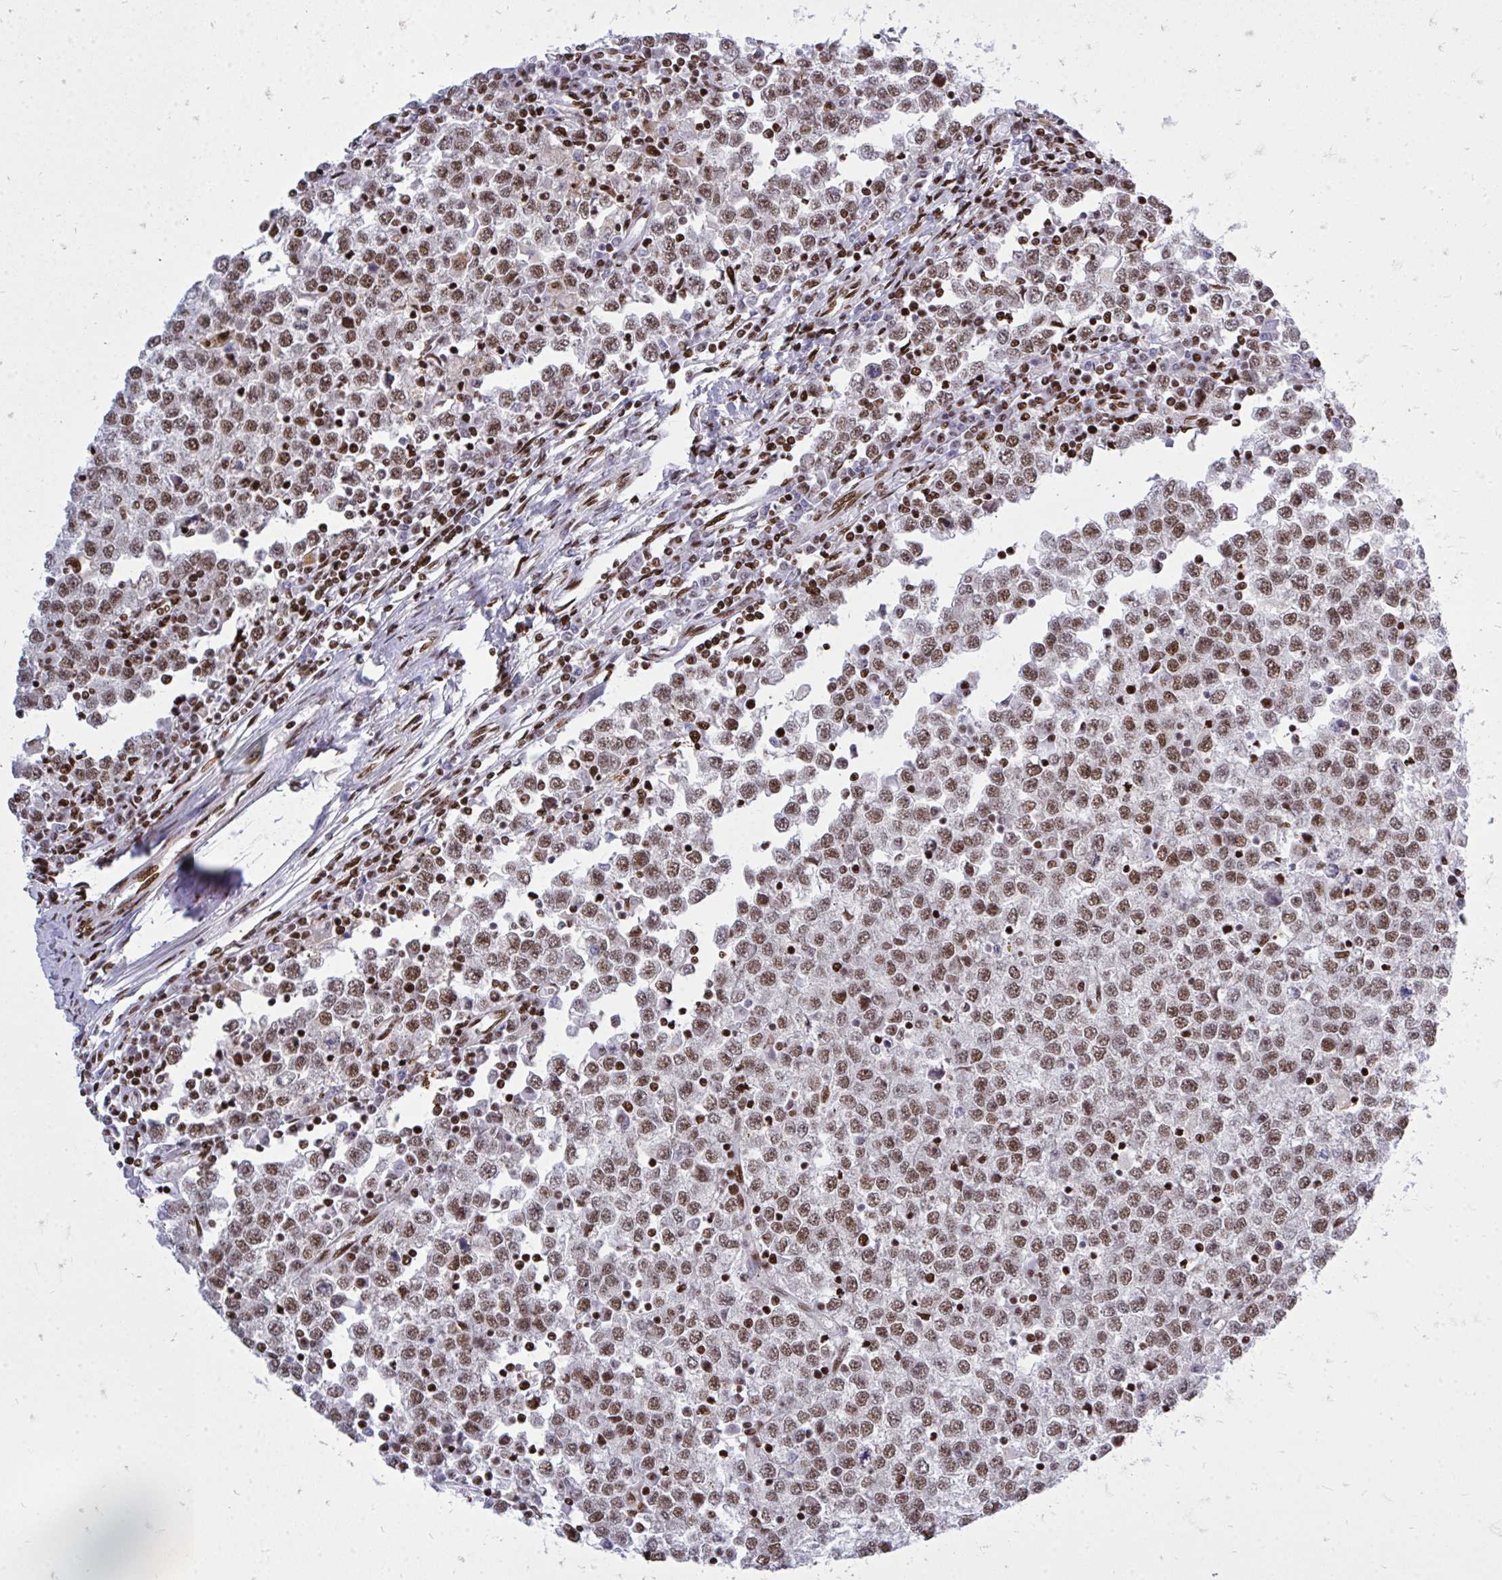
{"staining": {"intensity": "moderate", "quantity": ">75%", "location": "nuclear"}, "tissue": "testis cancer", "cell_type": "Tumor cells", "image_type": "cancer", "snomed": [{"axis": "morphology", "description": "Seminoma, NOS"}, {"axis": "topography", "description": "Testis"}], "caption": "An image of human testis cancer stained for a protein exhibits moderate nuclear brown staining in tumor cells. (Brightfield microscopy of DAB IHC at high magnification).", "gene": "TBL1Y", "patient": {"sex": "male", "age": 65}}